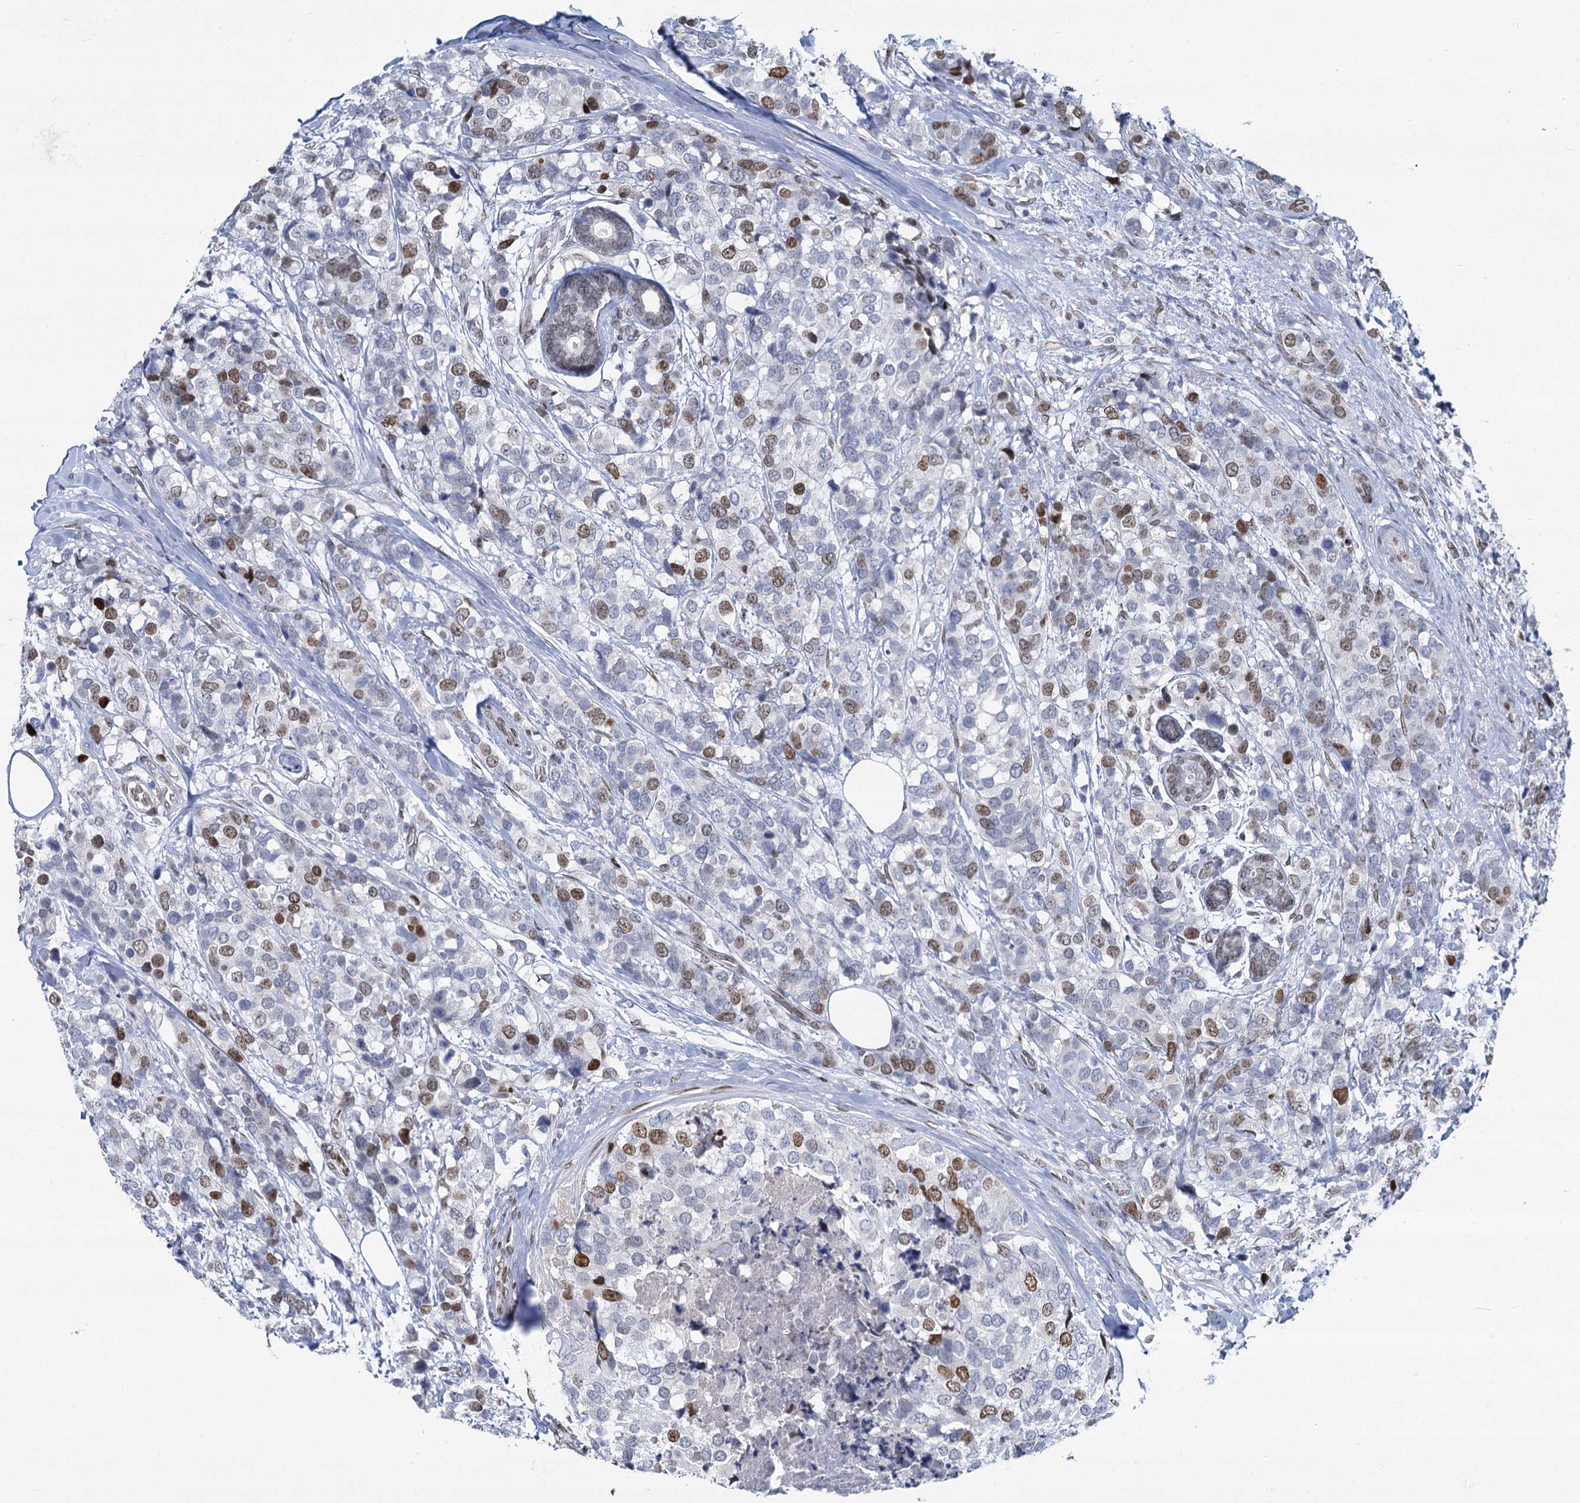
{"staining": {"intensity": "moderate", "quantity": "25%-75%", "location": "nuclear"}, "tissue": "breast cancer", "cell_type": "Tumor cells", "image_type": "cancer", "snomed": [{"axis": "morphology", "description": "Lobular carcinoma"}, {"axis": "topography", "description": "Breast"}], "caption": "Immunohistochemical staining of breast cancer (lobular carcinoma) reveals medium levels of moderate nuclear protein staining in about 25%-75% of tumor cells.", "gene": "PRSS35", "patient": {"sex": "female", "age": 59}}